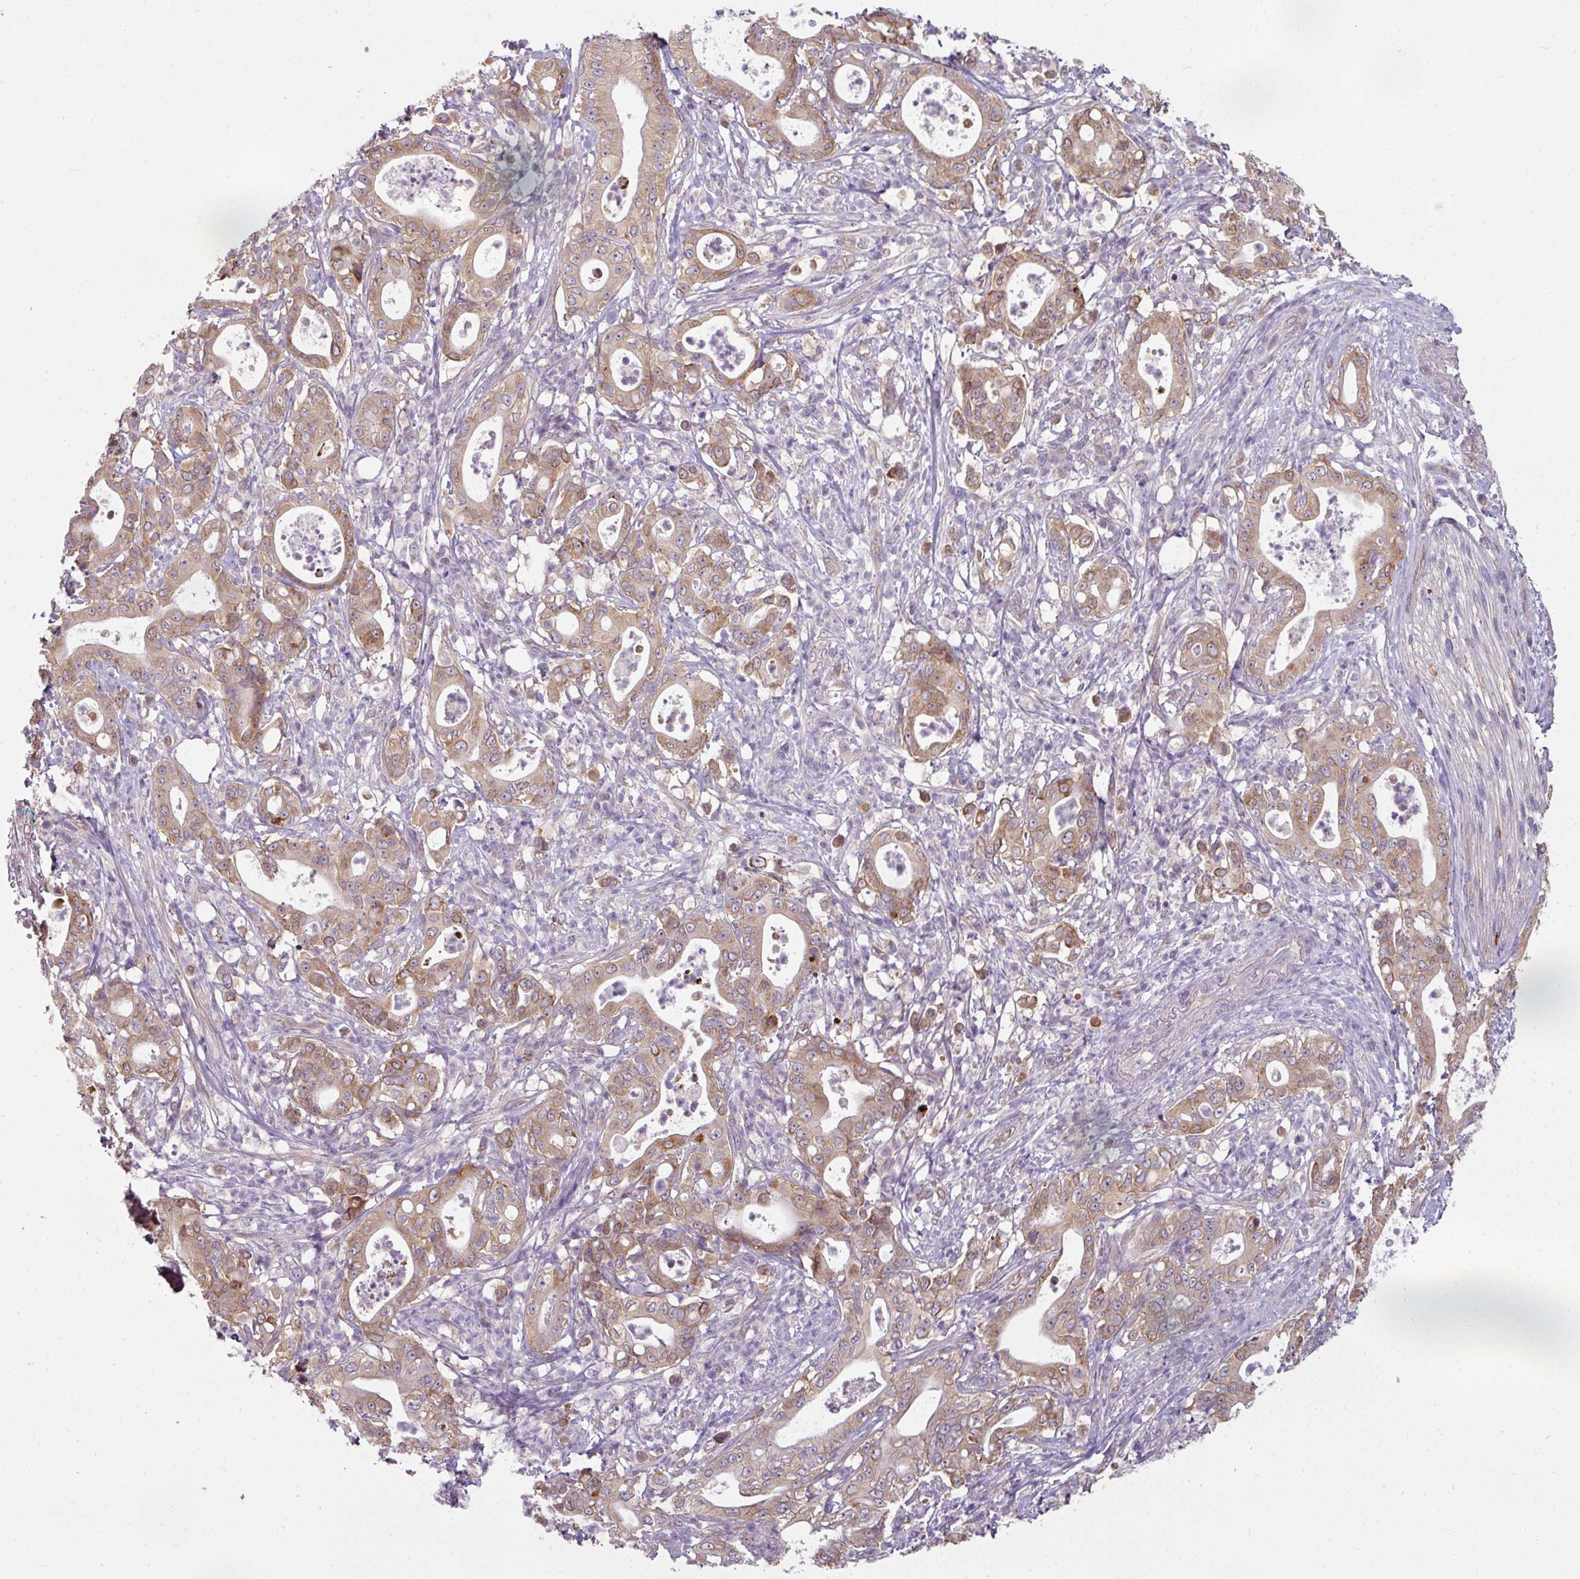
{"staining": {"intensity": "moderate", "quantity": "25%-75%", "location": "cytoplasmic/membranous"}, "tissue": "pancreatic cancer", "cell_type": "Tumor cells", "image_type": "cancer", "snomed": [{"axis": "morphology", "description": "Adenocarcinoma, NOS"}, {"axis": "topography", "description": "Pancreas"}], "caption": "A brown stain highlights moderate cytoplasmic/membranous positivity of a protein in adenocarcinoma (pancreatic) tumor cells.", "gene": "C19orf33", "patient": {"sex": "male", "age": 71}}